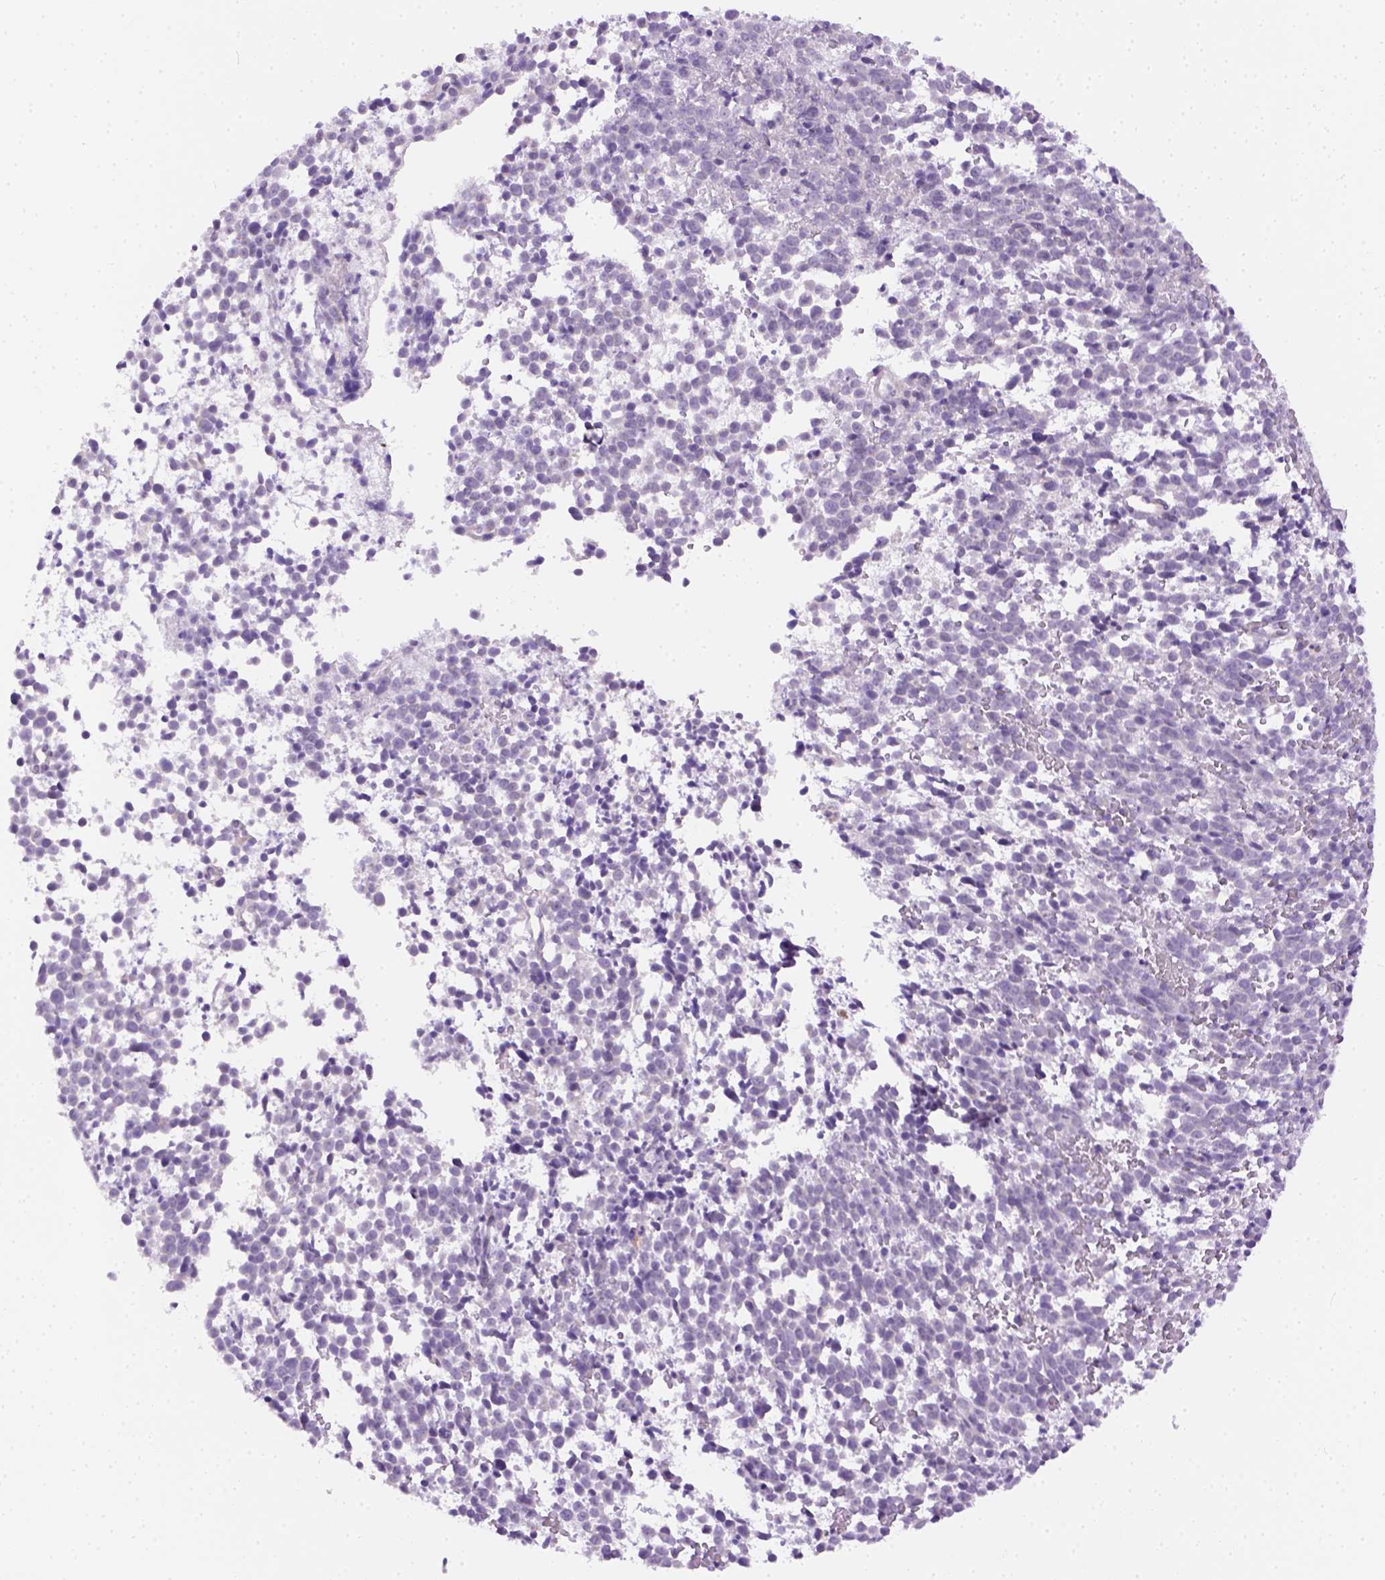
{"staining": {"intensity": "negative", "quantity": "none", "location": "none"}, "tissue": "melanoma", "cell_type": "Tumor cells", "image_type": "cancer", "snomed": [{"axis": "morphology", "description": "Malignant melanoma, NOS"}, {"axis": "topography", "description": "Skin"}], "caption": "Micrograph shows no protein positivity in tumor cells of malignant melanoma tissue.", "gene": "FAM184B", "patient": {"sex": "female", "age": 70}}